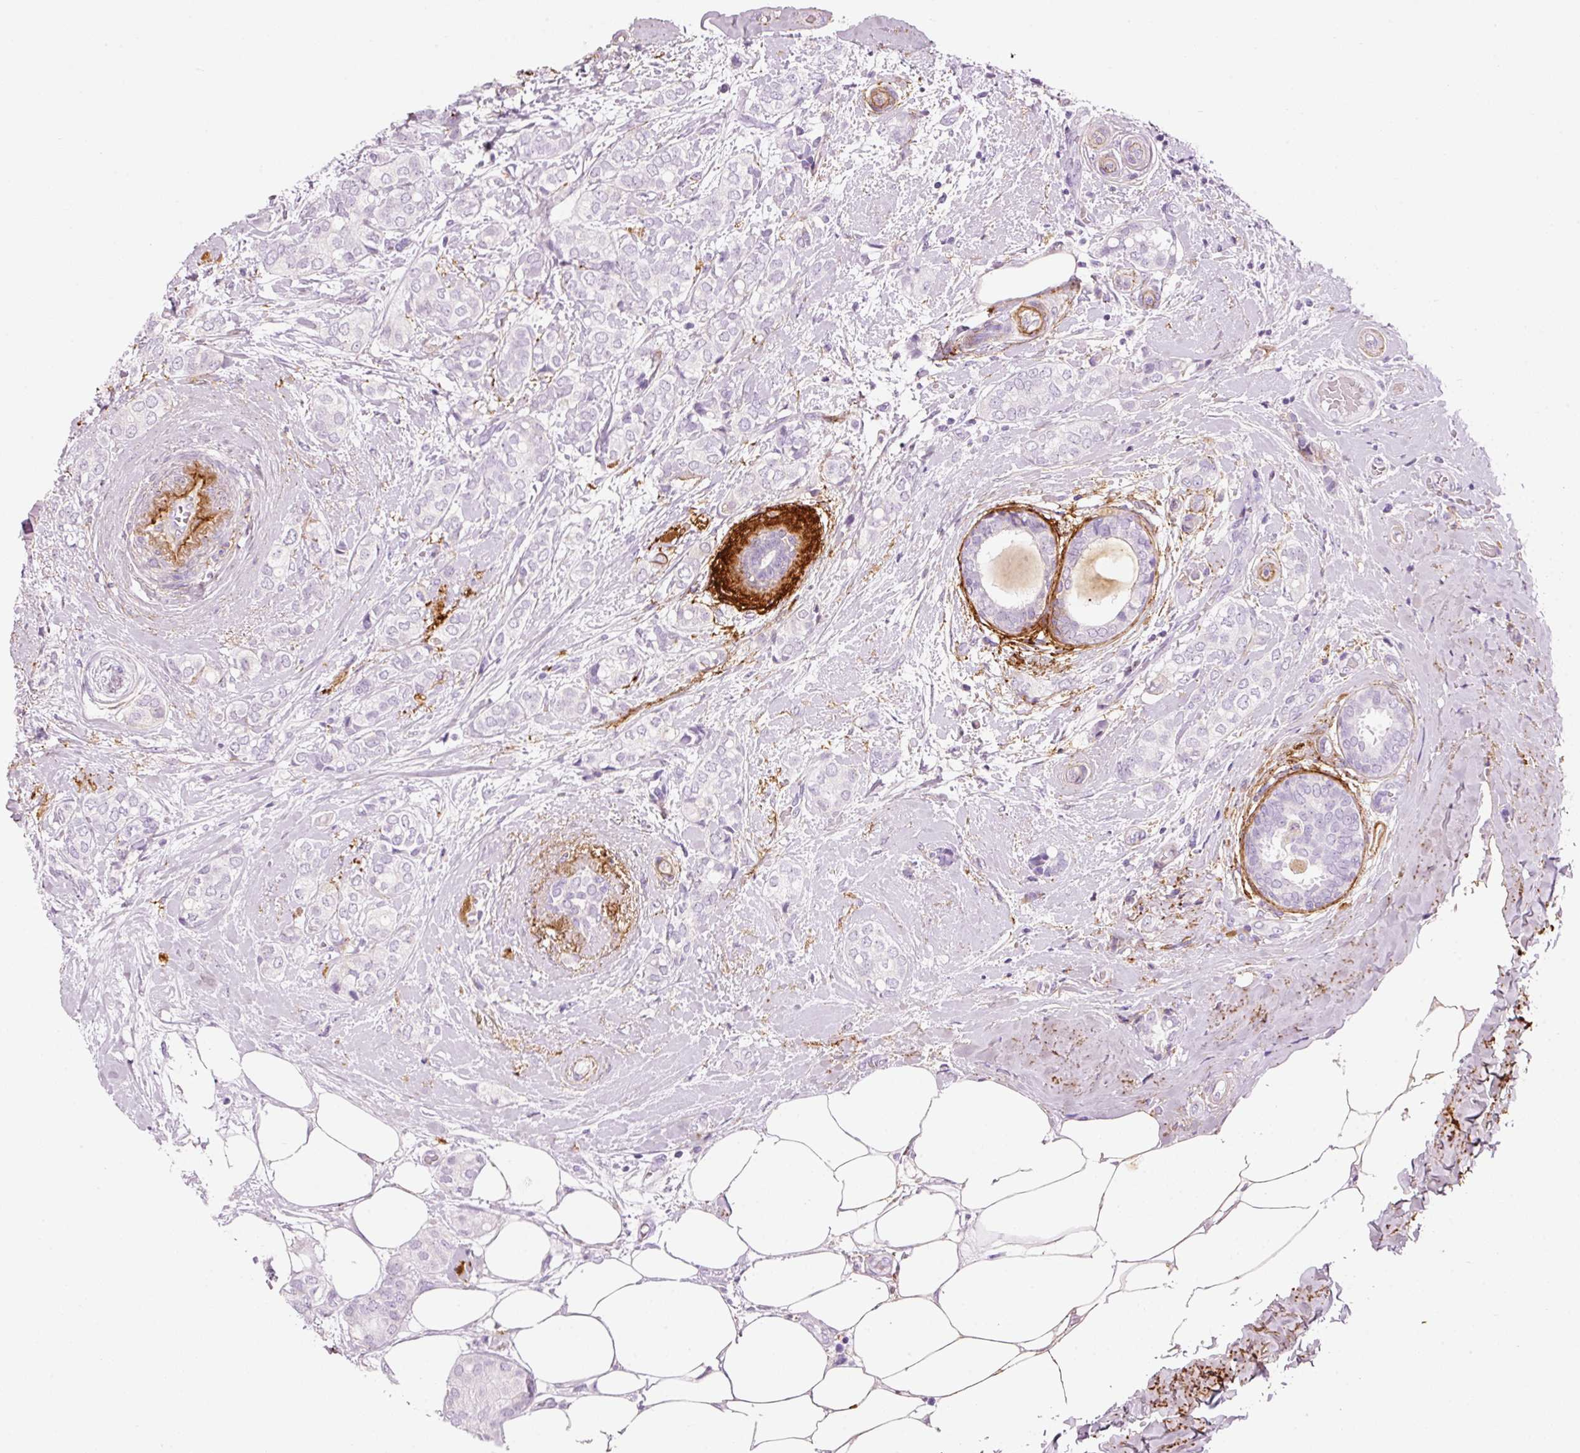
{"staining": {"intensity": "negative", "quantity": "none", "location": "none"}, "tissue": "breast cancer", "cell_type": "Tumor cells", "image_type": "cancer", "snomed": [{"axis": "morphology", "description": "Duct carcinoma"}, {"axis": "topography", "description": "Breast"}], "caption": "An immunohistochemistry (IHC) micrograph of breast invasive ductal carcinoma is shown. There is no staining in tumor cells of breast invasive ductal carcinoma.", "gene": "MFAP4", "patient": {"sex": "female", "age": 73}}